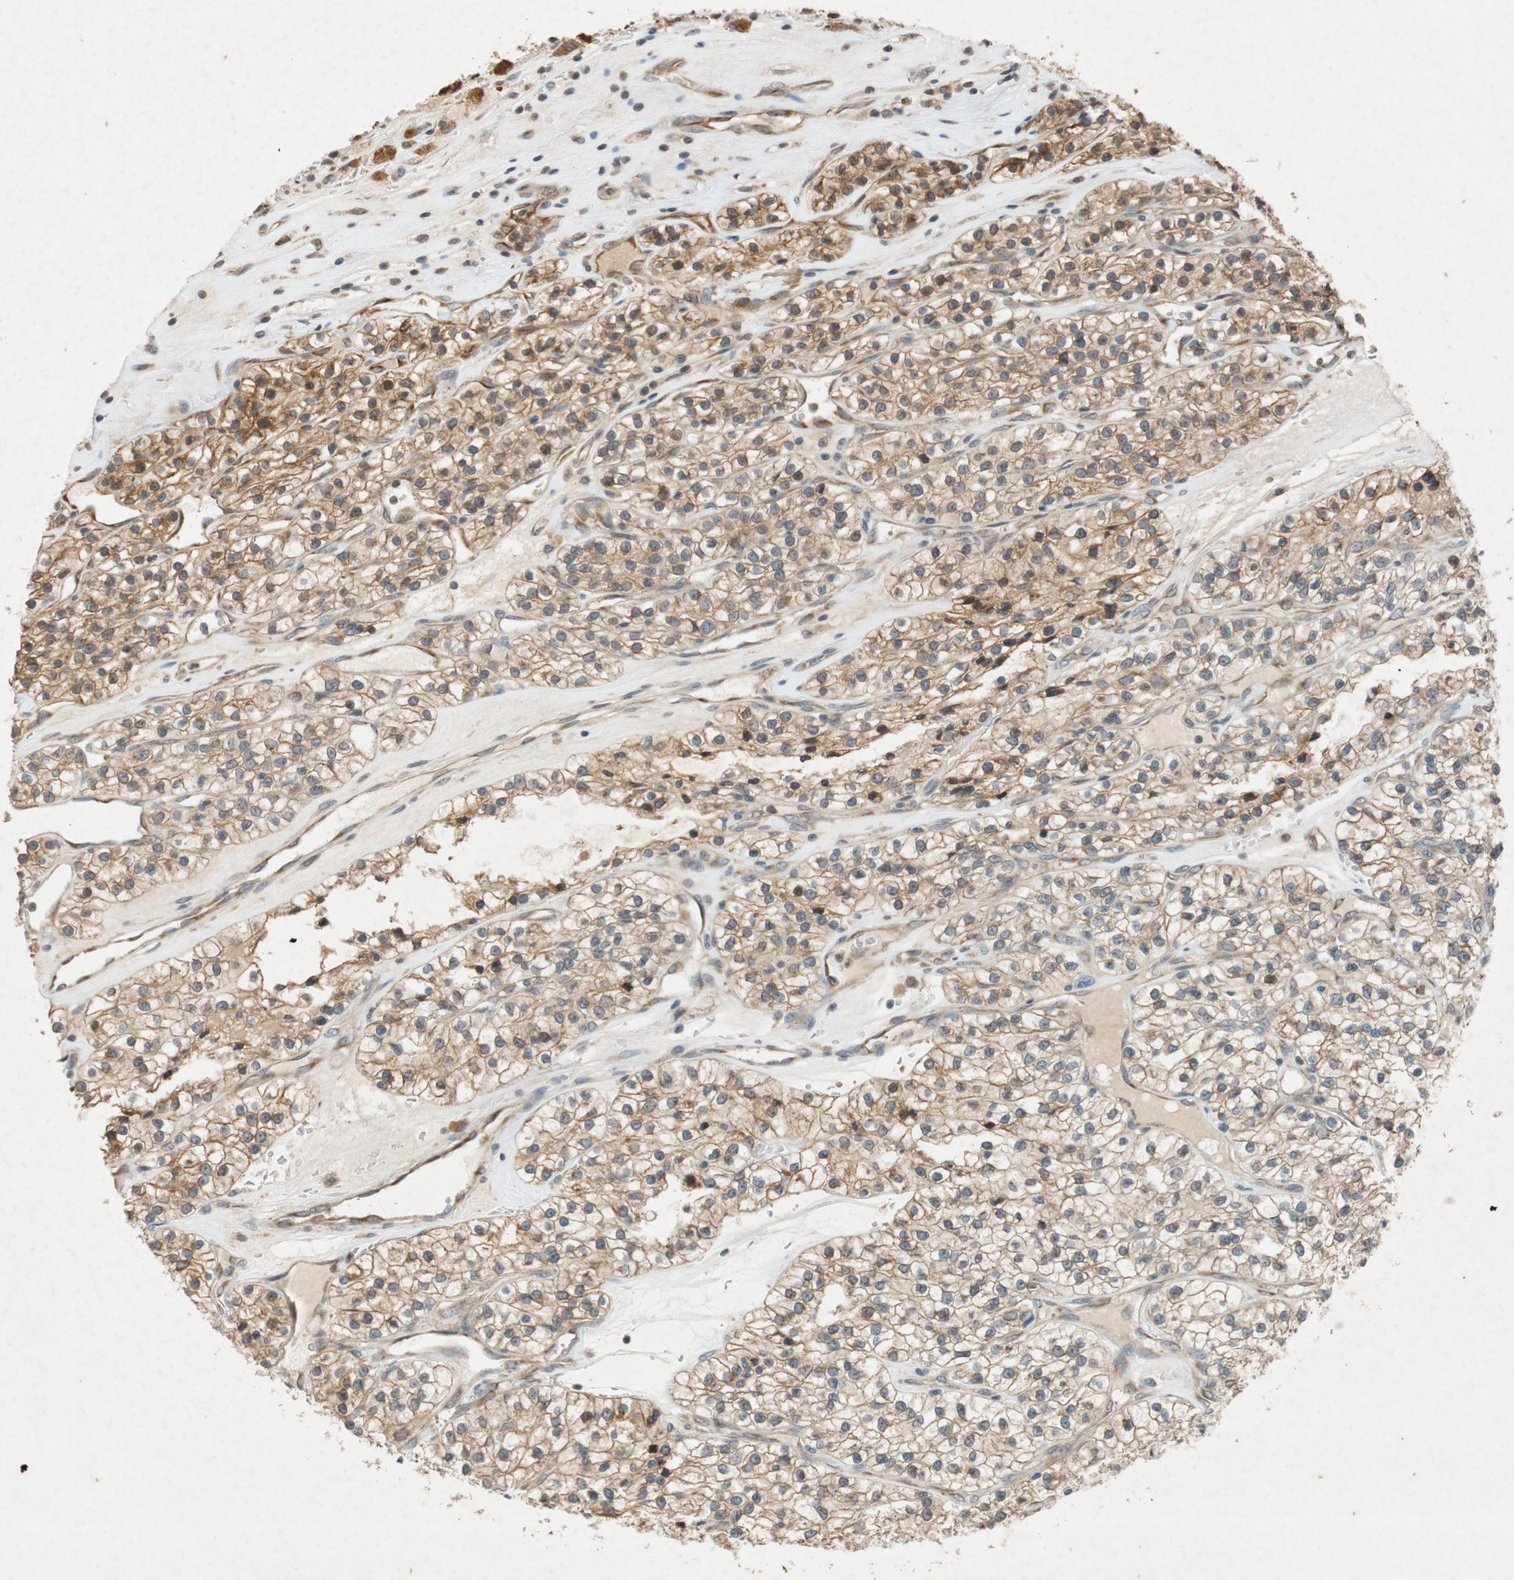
{"staining": {"intensity": "moderate", "quantity": ">75%", "location": "cytoplasmic/membranous"}, "tissue": "renal cancer", "cell_type": "Tumor cells", "image_type": "cancer", "snomed": [{"axis": "morphology", "description": "Adenocarcinoma, NOS"}, {"axis": "topography", "description": "Kidney"}], "caption": "IHC histopathology image of human renal cancer (adenocarcinoma) stained for a protein (brown), which displays medium levels of moderate cytoplasmic/membranous positivity in approximately >75% of tumor cells.", "gene": "ATP2C1", "patient": {"sex": "female", "age": 57}}